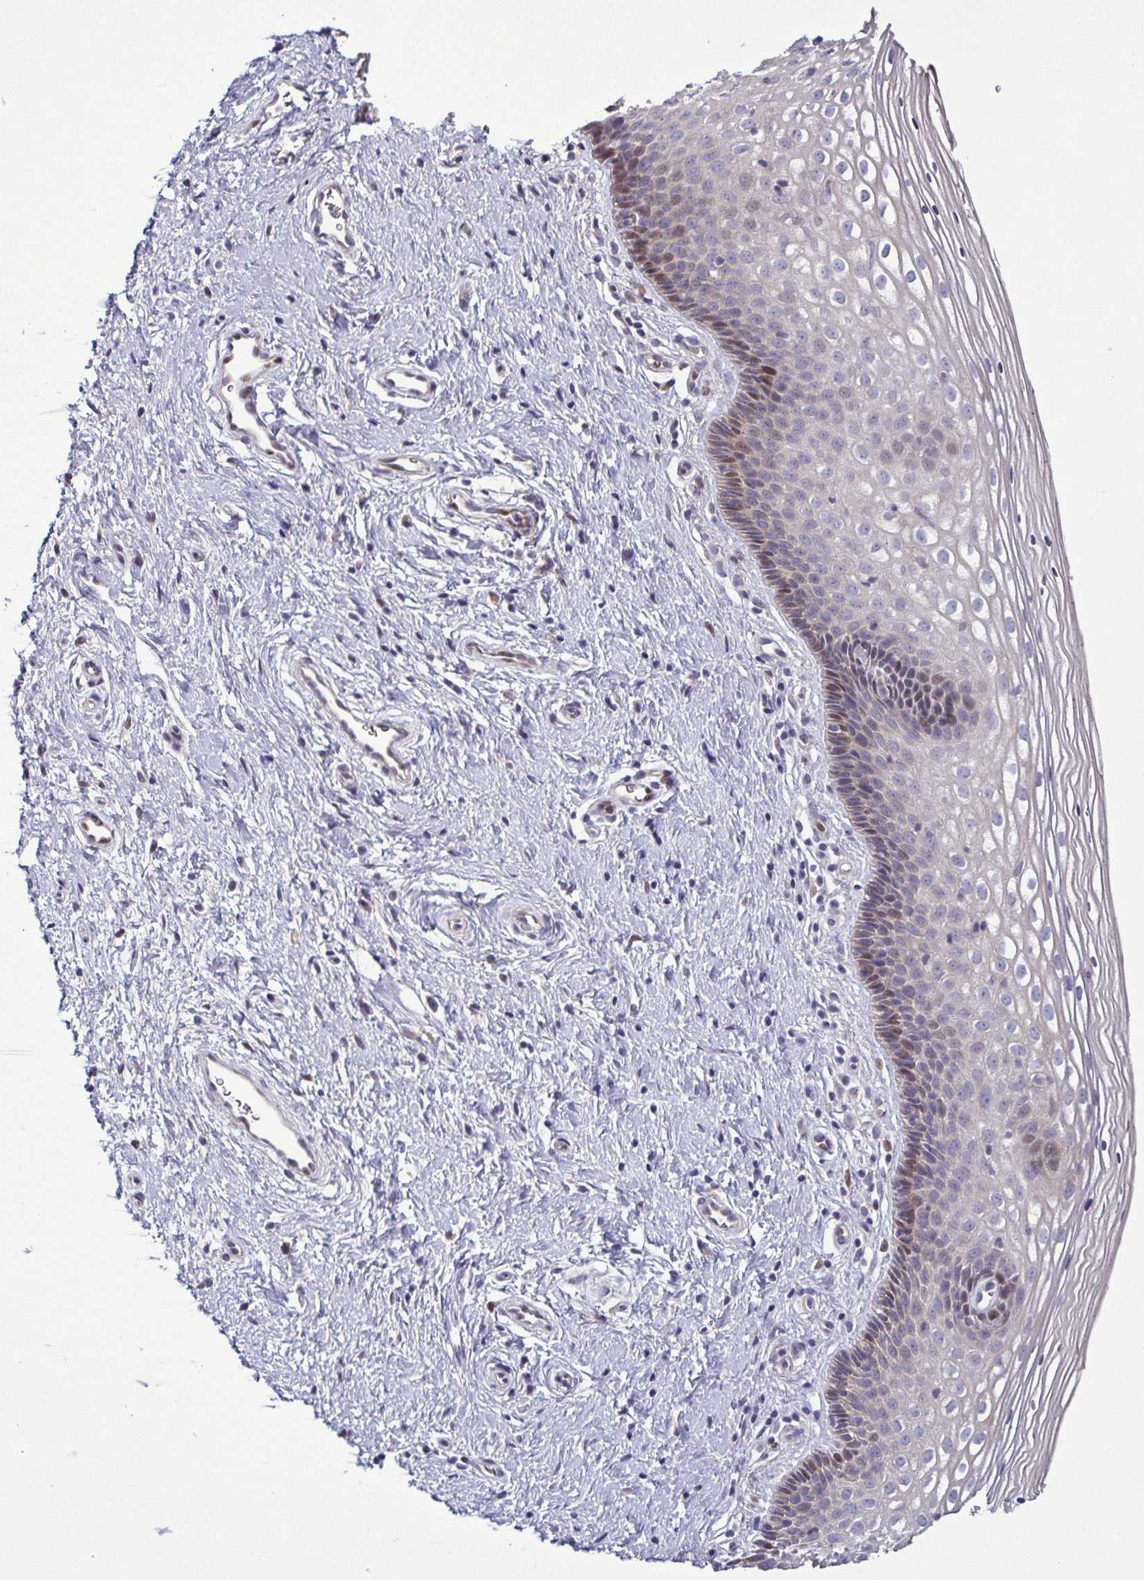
{"staining": {"intensity": "moderate", "quantity": ">75%", "location": "cytoplasmic/membranous"}, "tissue": "cervix", "cell_type": "Glandular cells", "image_type": "normal", "snomed": [{"axis": "morphology", "description": "Normal tissue, NOS"}, {"axis": "topography", "description": "Cervix"}], "caption": "A histopathology image showing moderate cytoplasmic/membranous positivity in approximately >75% of glandular cells in unremarkable cervix, as visualized by brown immunohistochemical staining.", "gene": "ODF1", "patient": {"sex": "female", "age": 34}}